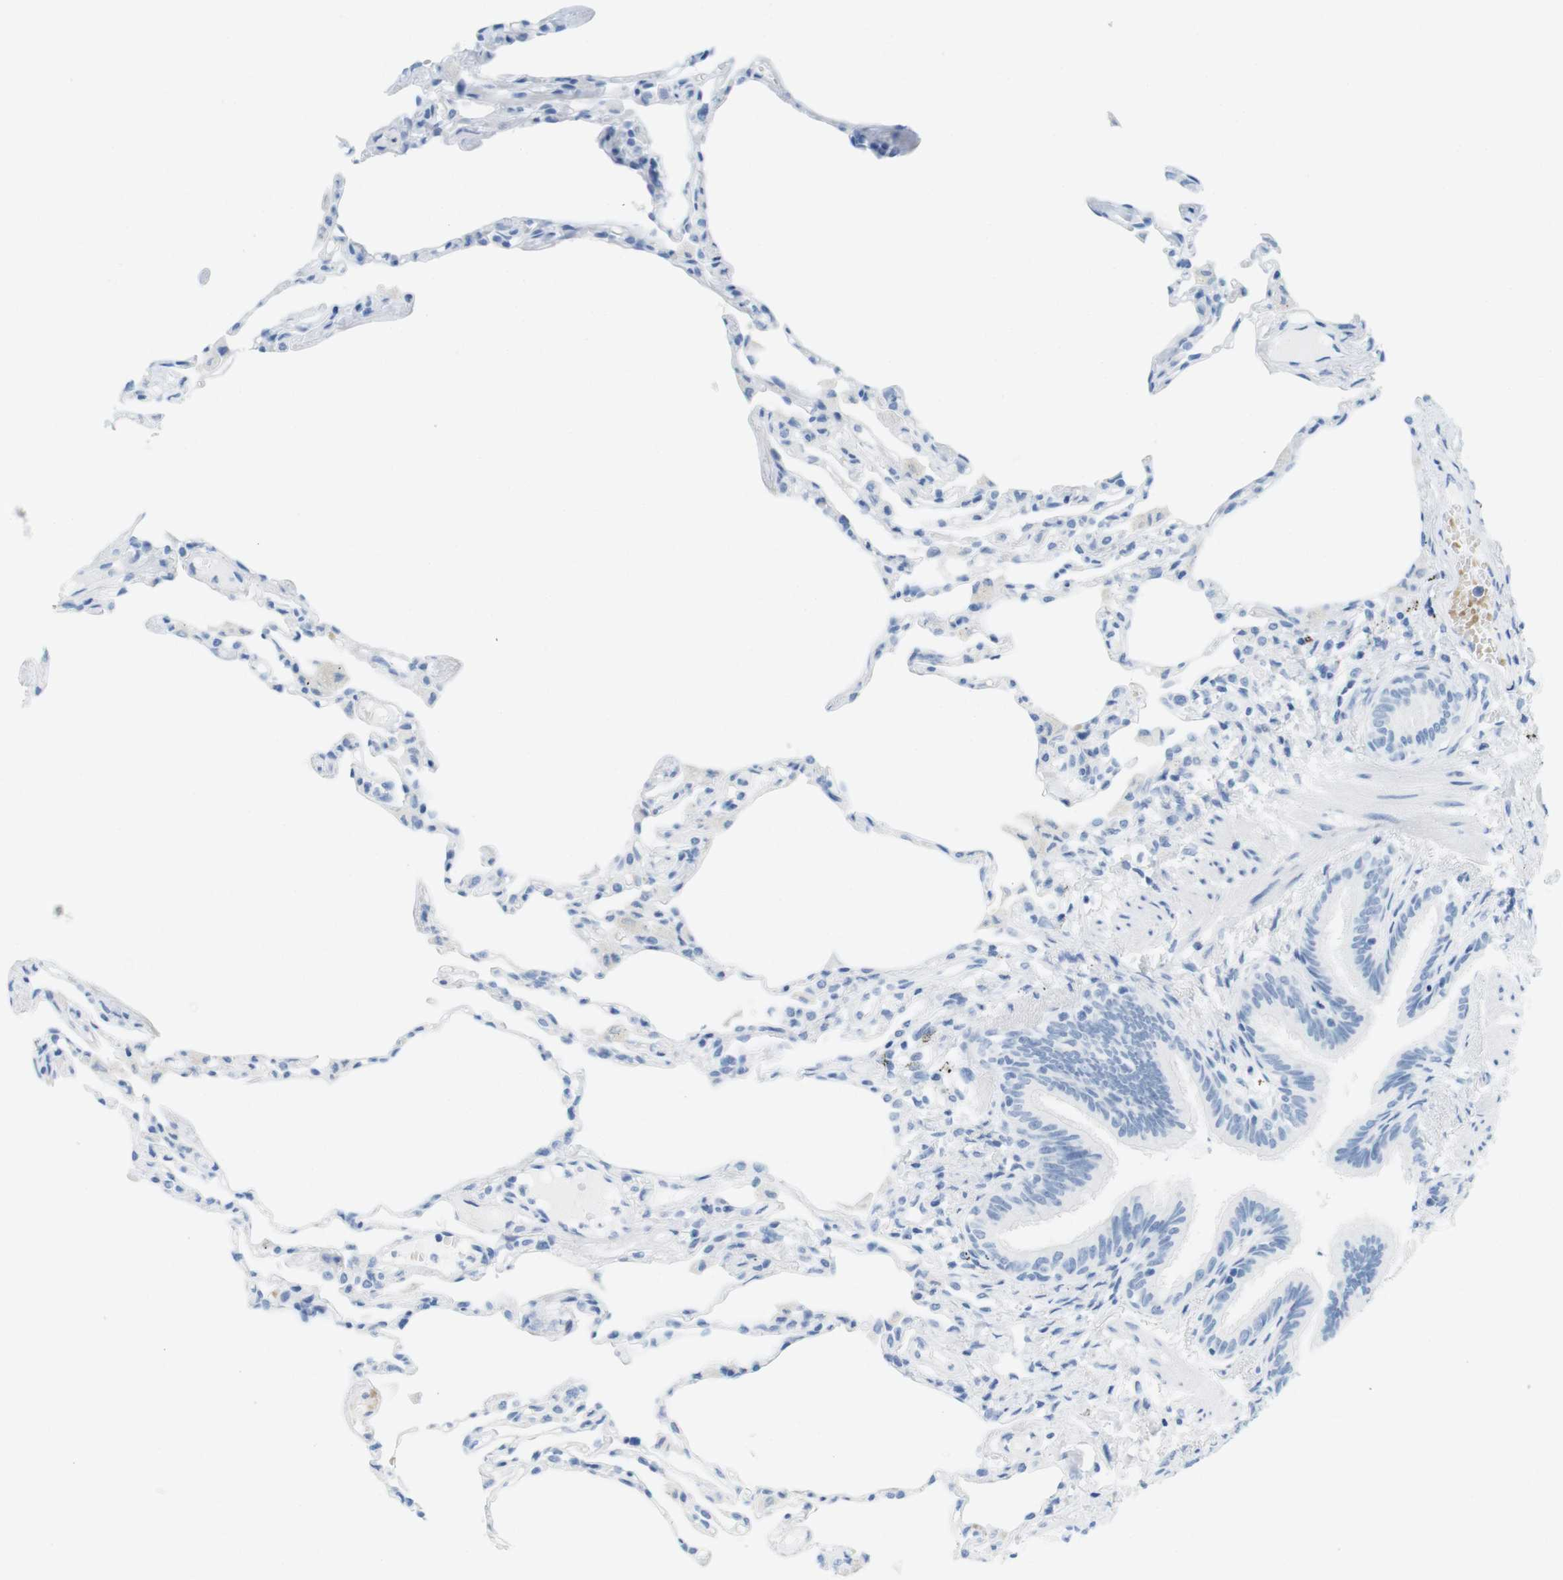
{"staining": {"intensity": "negative", "quantity": "none", "location": "none"}, "tissue": "lung", "cell_type": "Alveolar cells", "image_type": "normal", "snomed": [{"axis": "morphology", "description": "Normal tissue, NOS"}, {"axis": "topography", "description": "Lung"}], "caption": "Immunohistochemical staining of normal human lung demonstrates no significant staining in alveolar cells. The staining was performed using DAB (3,3'-diaminobenzidine) to visualize the protein expression in brown, while the nuclei were stained in blue with hematoxylin (Magnification: 20x).", "gene": "TNNT2", "patient": {"sex": "female", "age": 49}}